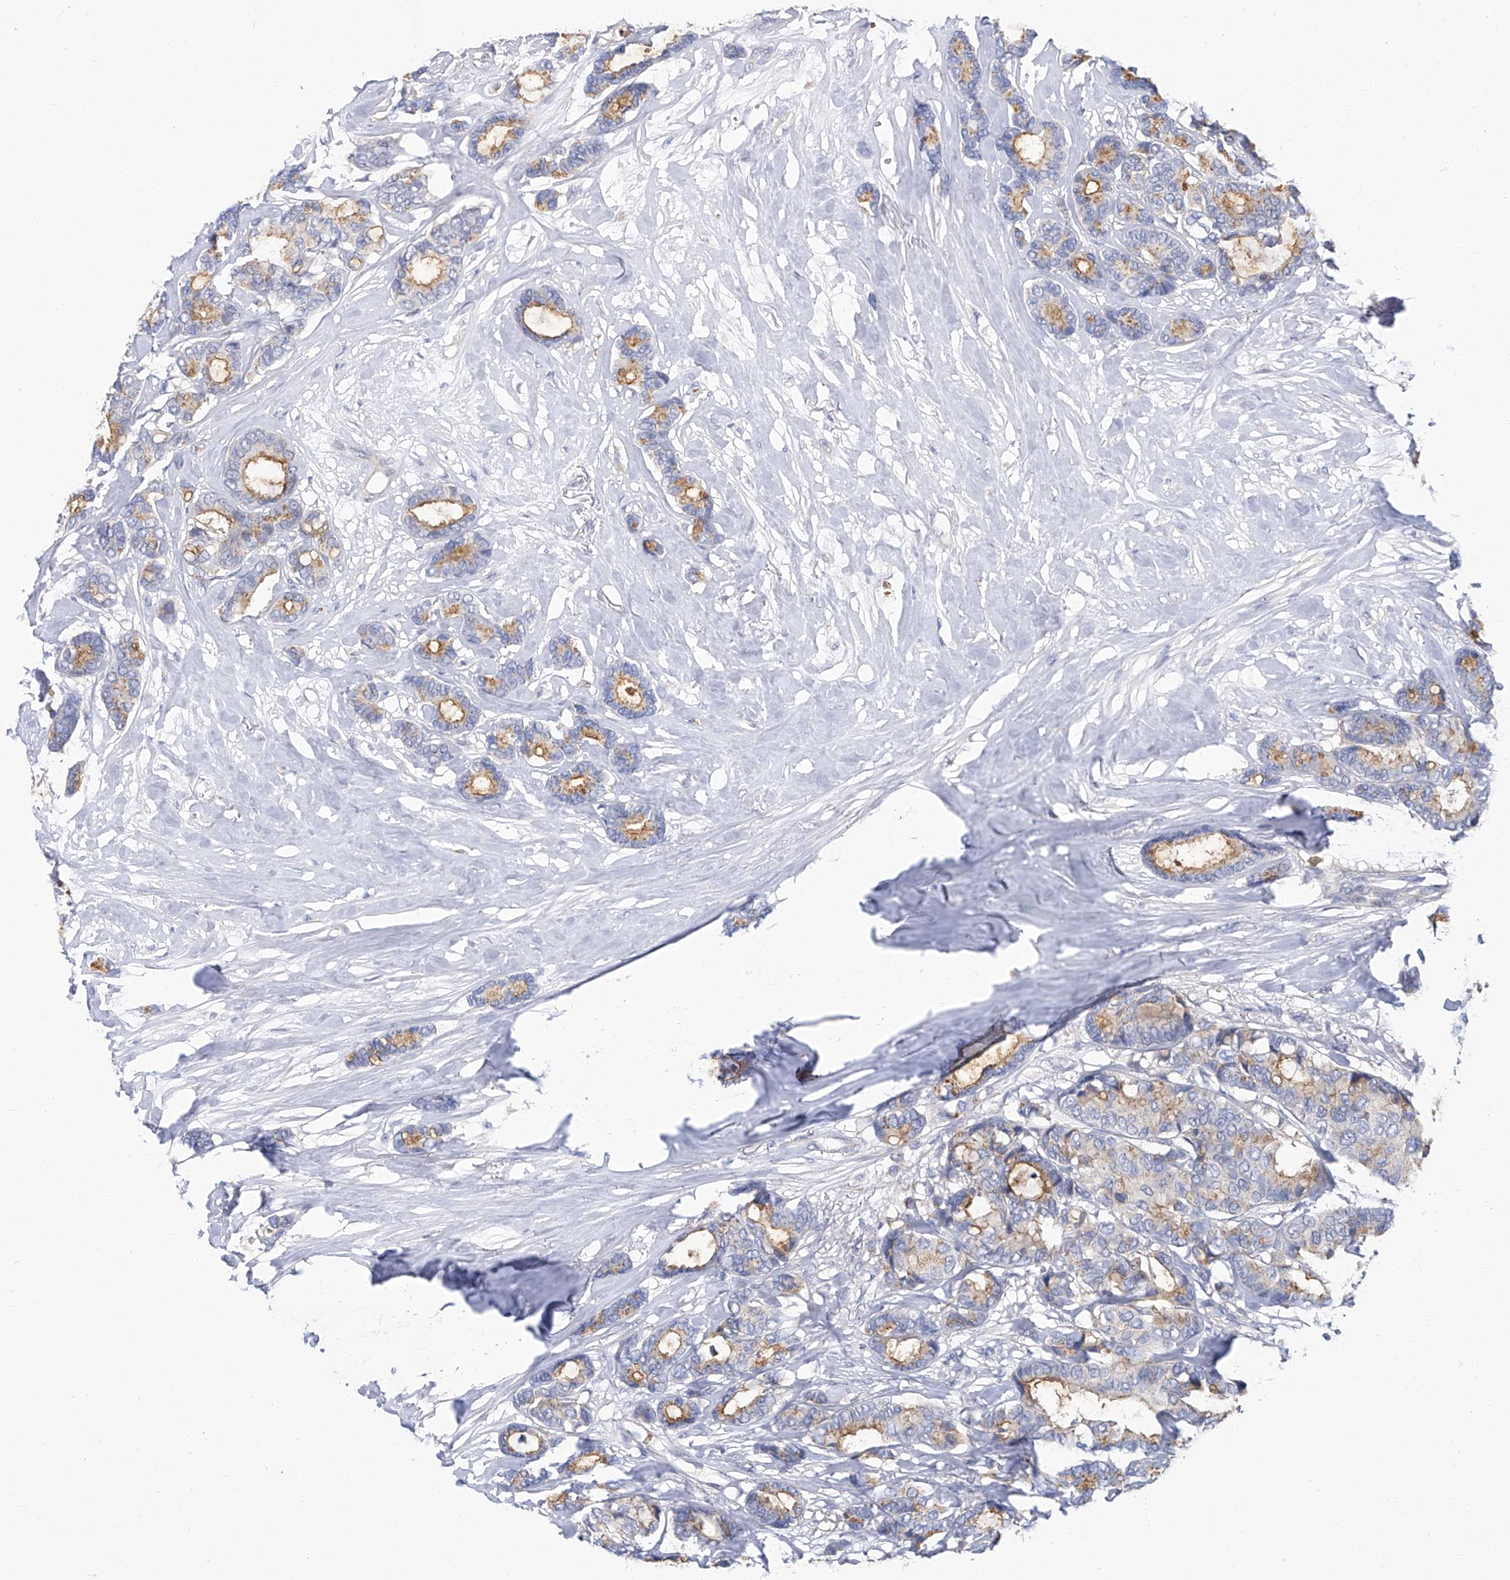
{"staining": {"intensity": "moderate", "quantity": "25%-75%", "location": "cytoplasmic/membranous"}, "tissue": "breast cancer", "cell_type": "Tumor cells", "image_type": "cancer", "snomed": [{"axis": "morphology", "description": "Duct carcinoma"}, {"axis": "topography", "description": "Breast"}], "caption": "A photomicrograph showing moderate cytoplasmic/membranous positivity in about 25%-75% of tumor cells in breast cancer, as visualized by brown immunohistochemical staining.", "gene": "PARD3", "patient": {"sex": "female", "age": 87}}